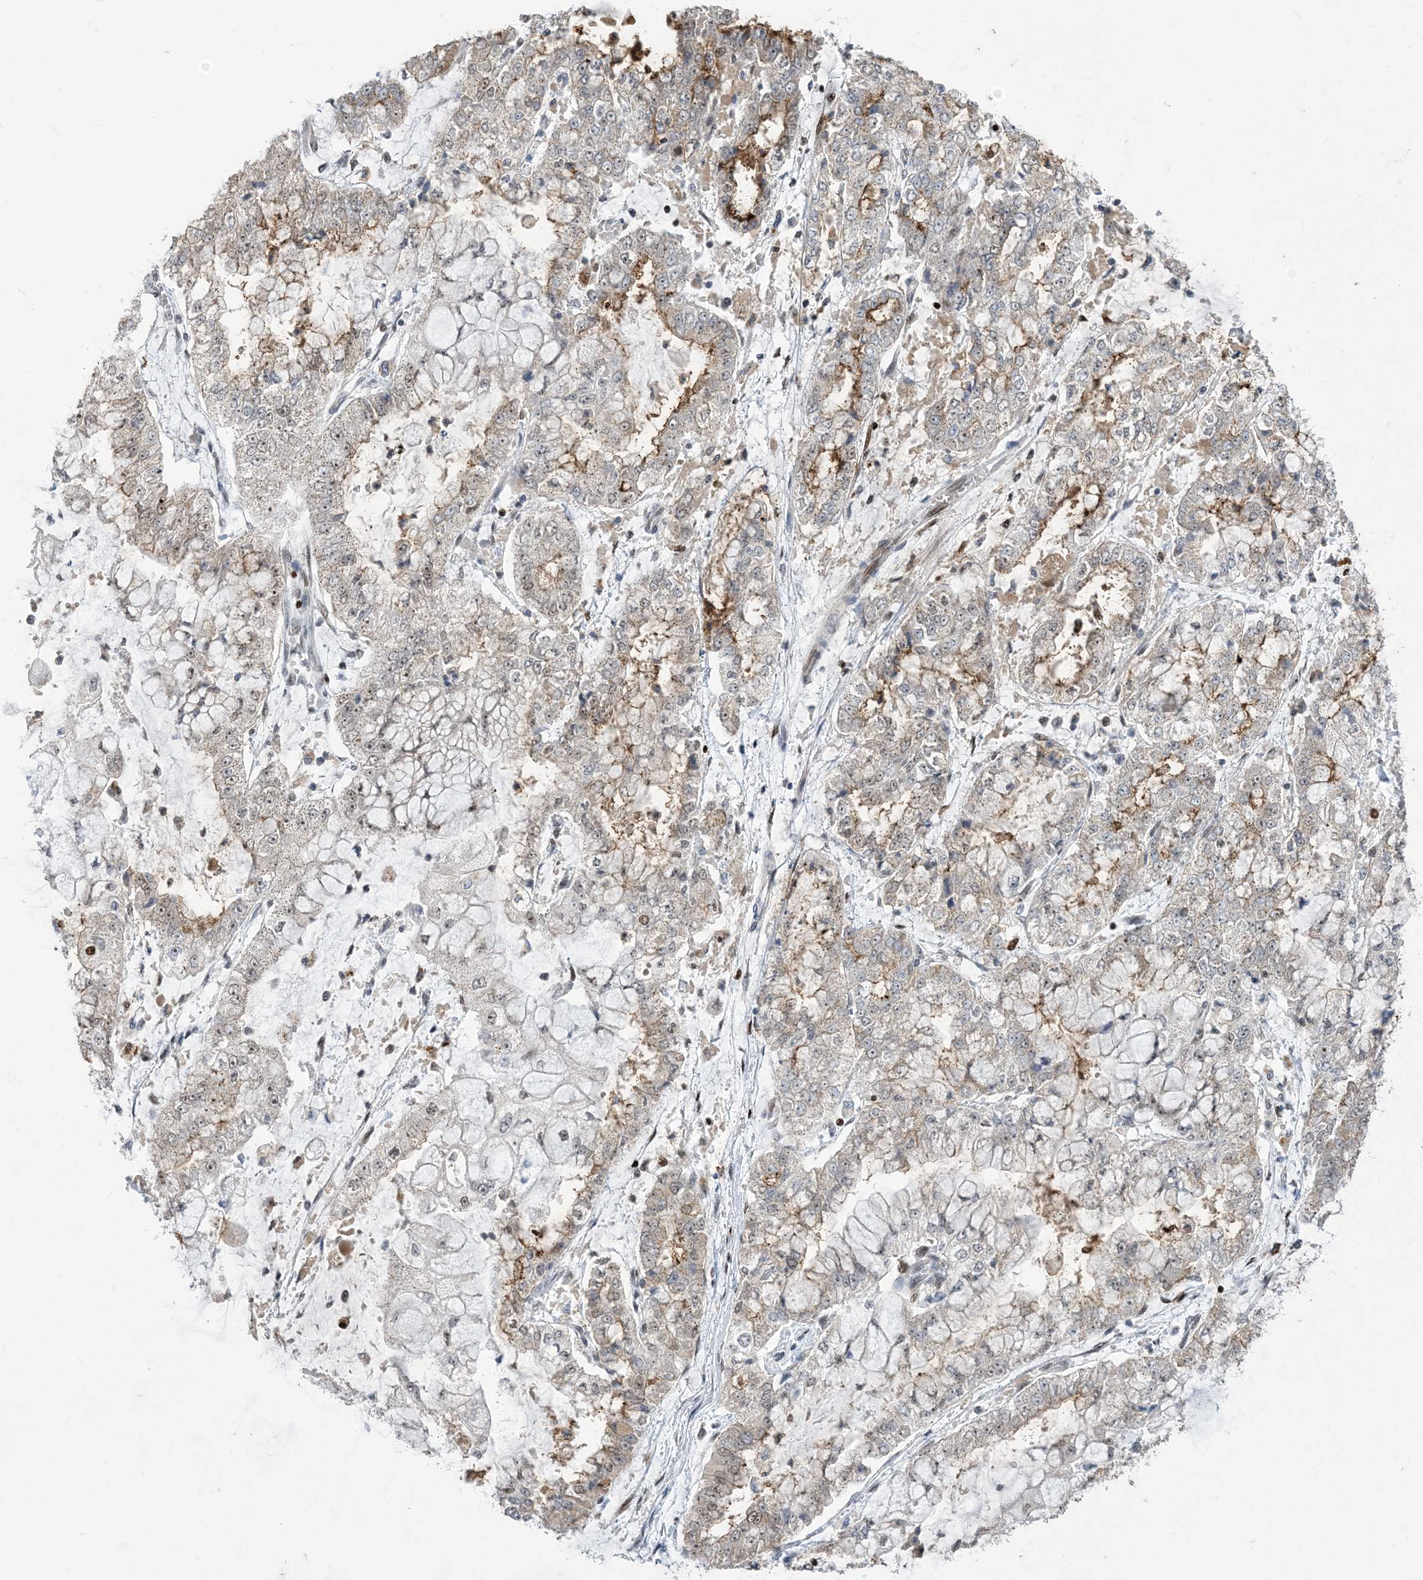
{"staining": {"intensity": "weak", "quantity": "<25%", "location": "cytoplasmic/membranous,nuclear"}, "tissue": "stomach cancer", "cell_type": "Tumor cells", "image_type": "cancer", "snomed": [{"axis": "morphology", "description": "Adenocarcinoma, NOS"}, {"axis": "topography", "description": "Stomach"}], "caption": "Tumor cells are negative for protein expression in human stomach cancer (adenocarcinoma).", "gene": "SLC25A53", "patient": {"sex": "male", "age": 76}}